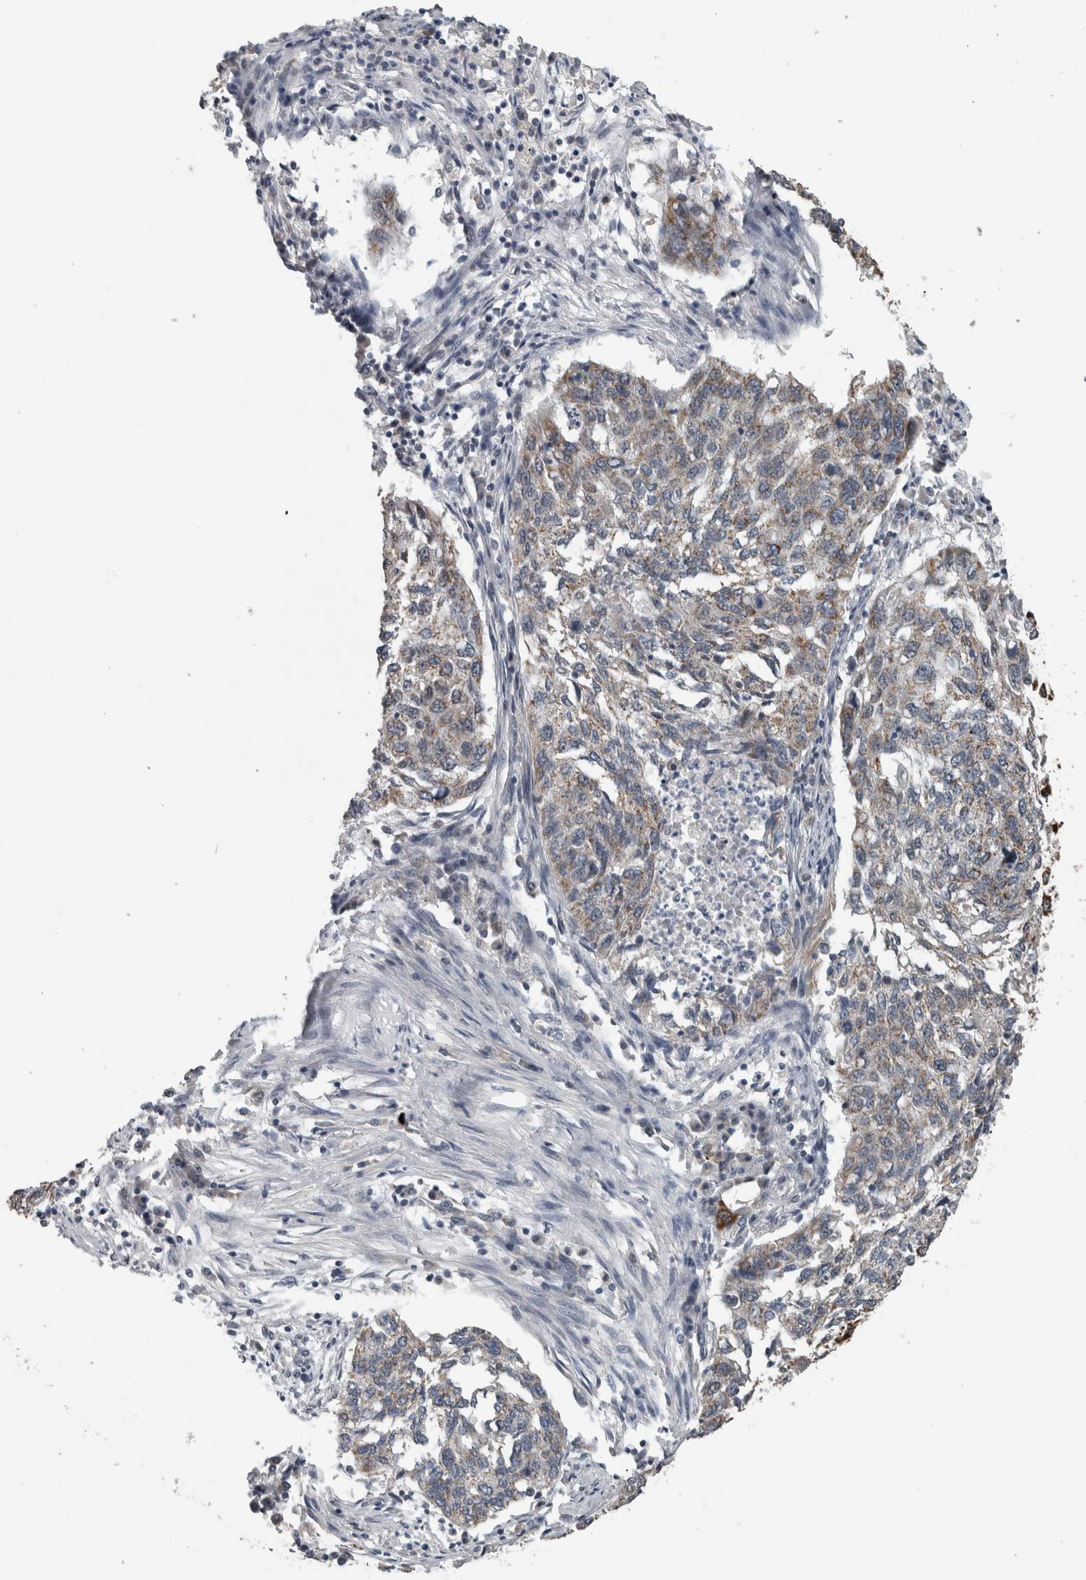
{"staining": {"intensity": "weak", "quantity": ">75%", "location": "cytoplasmic/membranous"}, "tissue": "lung cancer", "cell_type": "Tumor cells", "image_type": "cancer", "snomed": [{"axis": "morphology", "description": "Squamous cell carcinoma, NOS"}, {"axis": "topography", "description": "Lung"}], "caption": "The micrograph demonstrates staining of lung squamous cell carcinoma, revealing weak cytoplasmic/membranous protein staining (brown color) within tumor cells. The staining is performed using DAB brown chromogen to label protein expression. The nuclei are counter-stained blue using hematoxylin.", "gene": "OR2K2", "patient": {"sex": "female", "age": 63}}